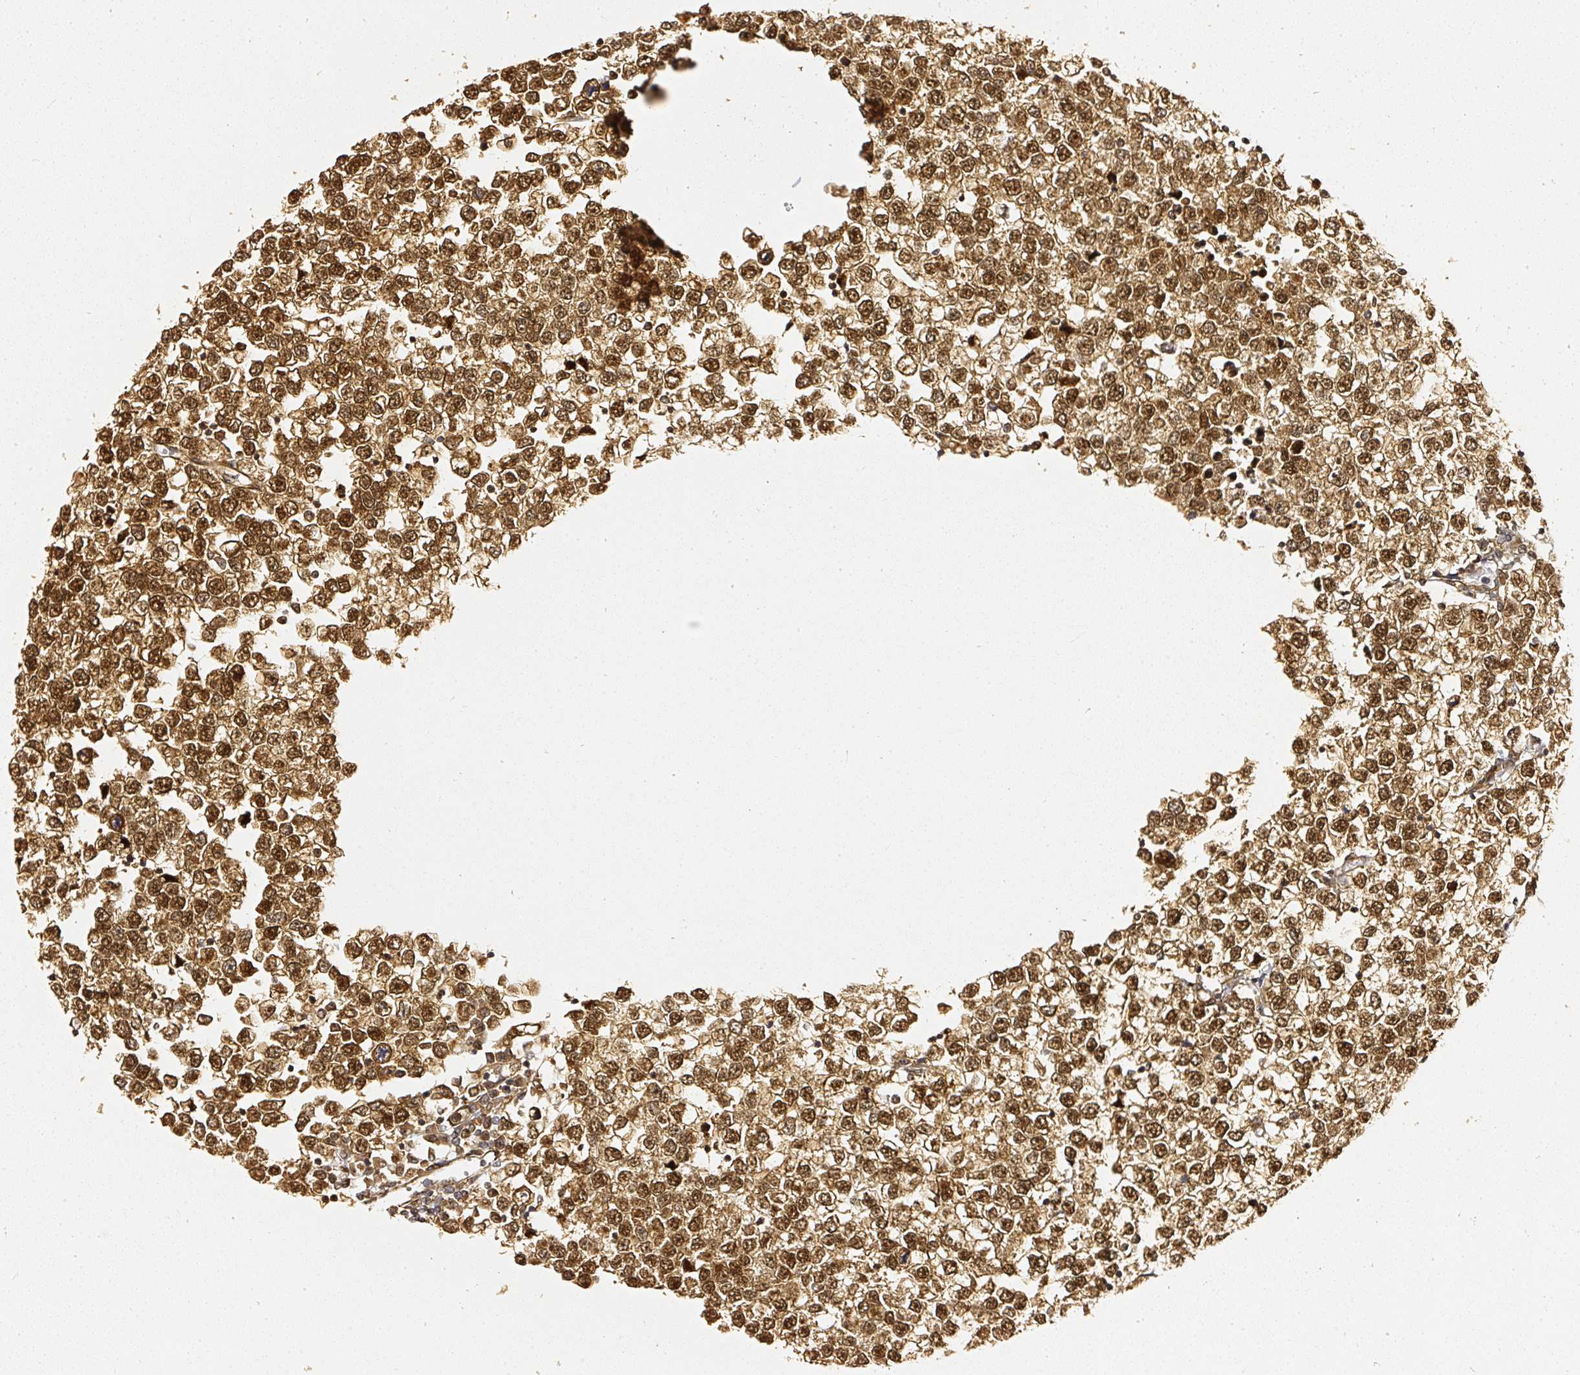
{"staining": {"intensity": "moderate", "quantity": ">75%", "location": "cytoplasmic/membranous,nuclear"}, "tissue": "testis cancer", "cell_type": "Tumor cells", "image_type": "cancer", "snomed": [{"axis": "morphology", "description": "Seminoma, NOS"}, {"axis": "topography", "description": "Testis"}], "caption": "Human testis cancer stained with a brown dye shows moderate cytoplasmic/membranous and nuclear positive positivity in about >75% of tumor cells.", "gene": "PSMD1", "patient": {"sex": "male", "age": 65}}